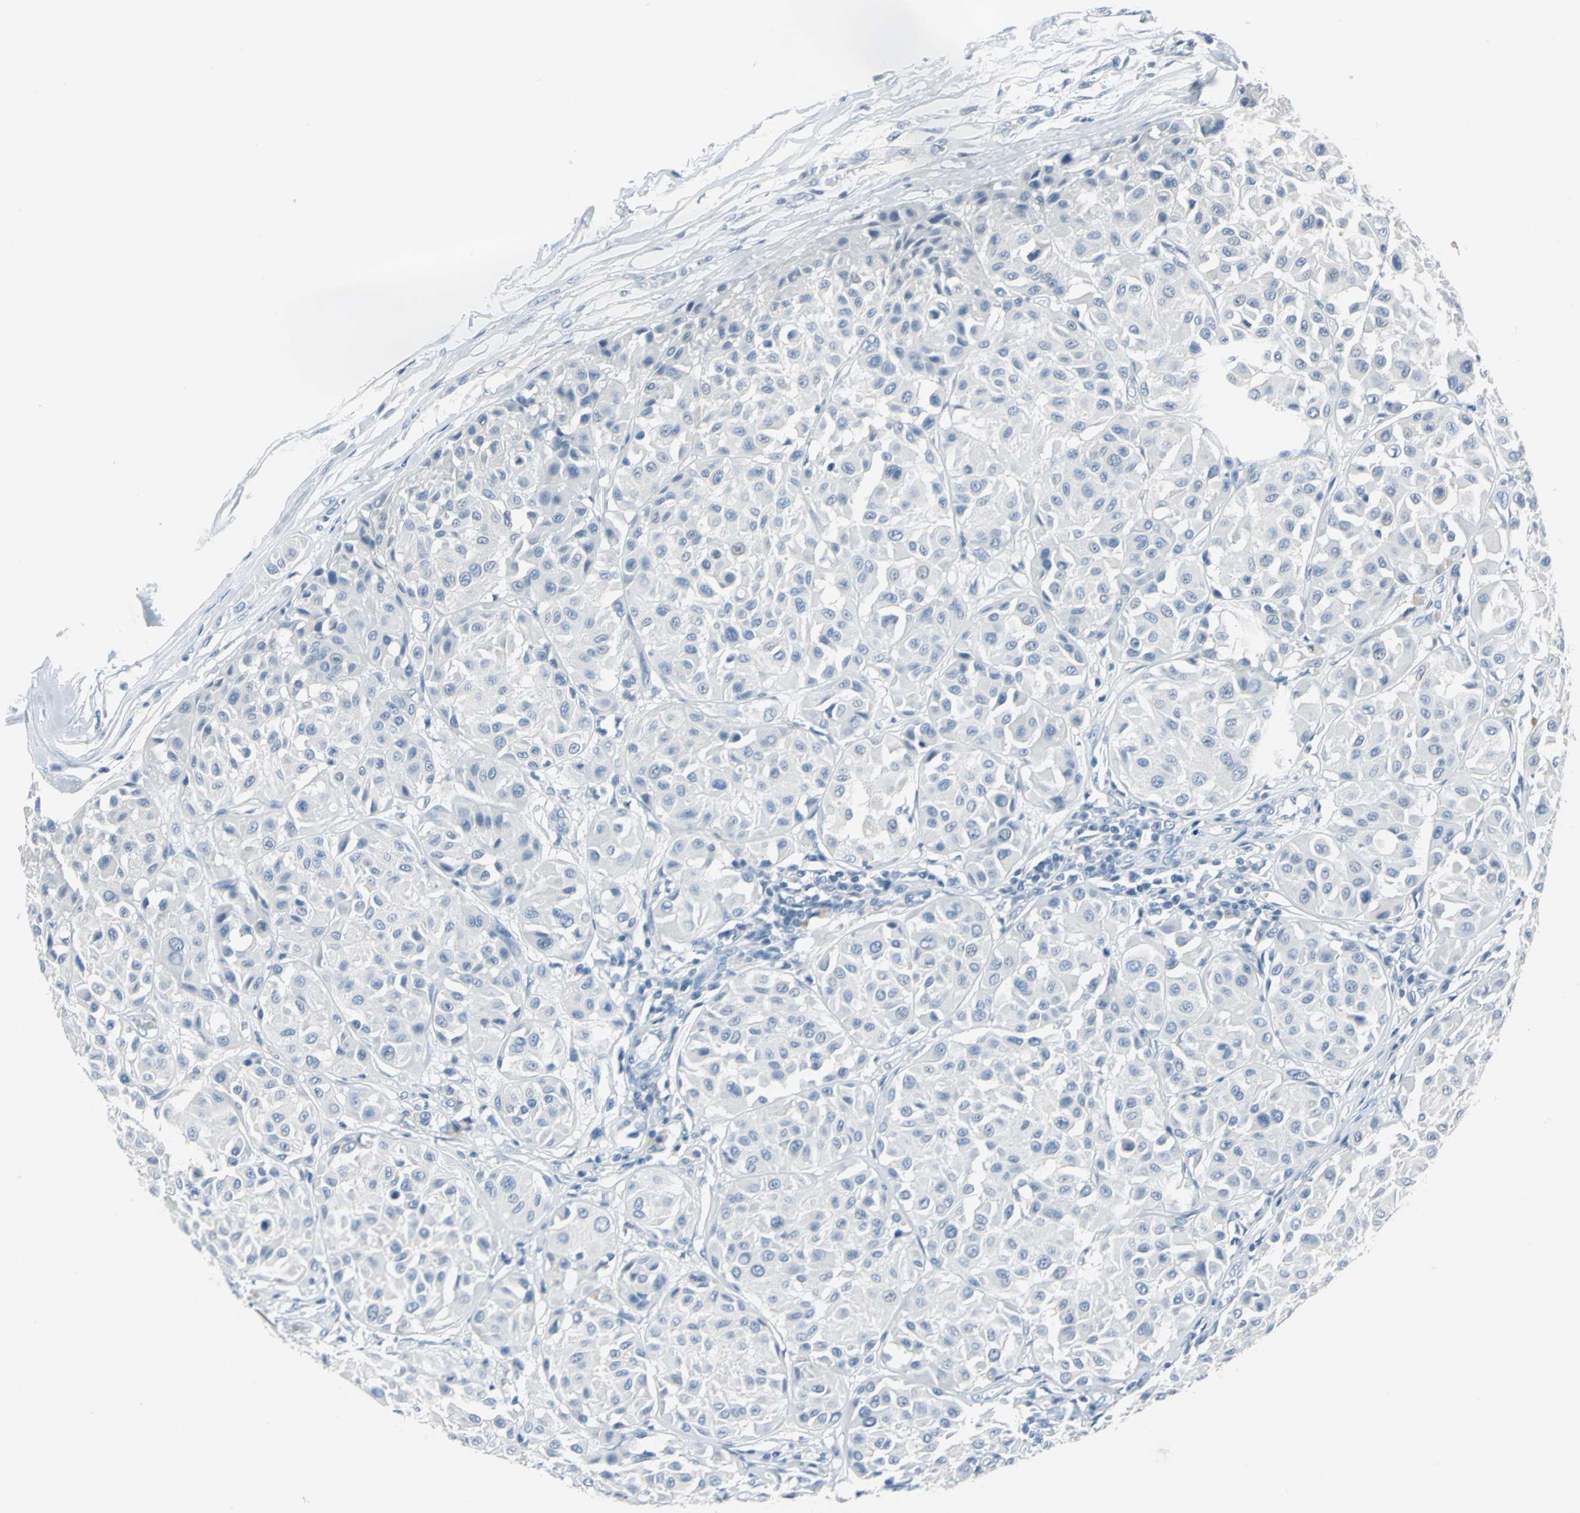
{"staining": {"intensity": "negative", "quantity": "none", "location": "none"}, "tissue": "melanoma", "cell_type": "Tumor cells", "image_type": "cancer", "snomed": [{"axis": "morphology", "description": "Malignant melanoma, Metastatic site"}, {"axis": "topography", "description": "Soft tissue"}], "caption": "Immunohistochemistry of melanoma reveals no positivity in tumor cells. The staining is performed using DAB brown chromogen with nuclei counter-stained in using hematoxylin.", "gene": "PKLR", "patient": {"sex": "male", "age": 41}}